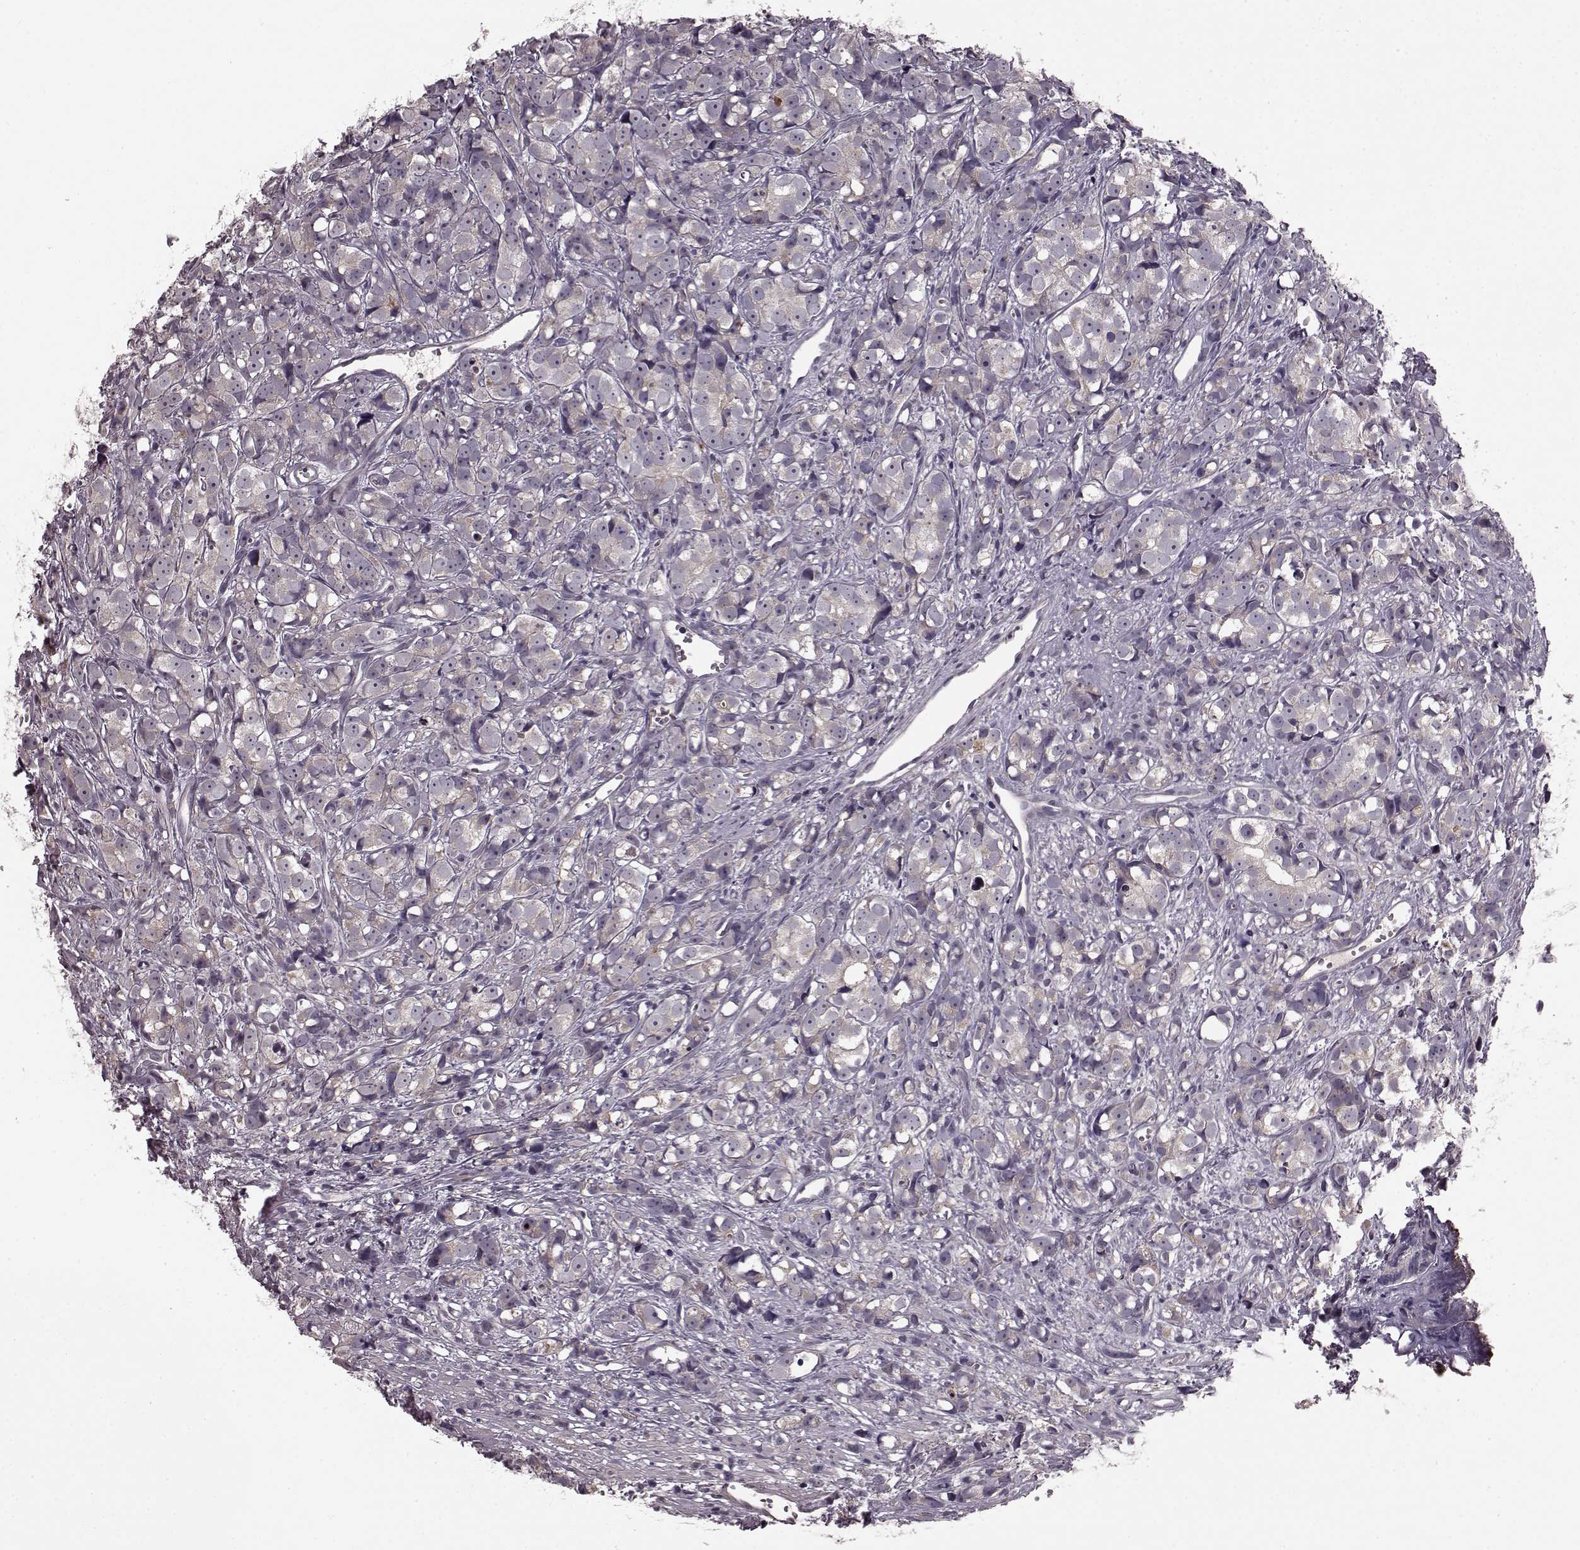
{"staining": {"intensity": "negative", "quantity": "none", "location": "none"}, "tissue": "prostate cancer", "cell_type": "Tumor cells", "image_type": "cancer", "snomed": [{"axis": "morphology", "description": "Adenocarcinoma, High grade"}, {"axis": "topography", "description": "Prostate"}], "caption": "IHC image of adenocarcinoma (high-grade) (prostate) stained for a protein (brown), which exhibits no positivity in tumor cells.", "gene": "SLC22A18", "patient": {"sex": "male", "age": 77}}